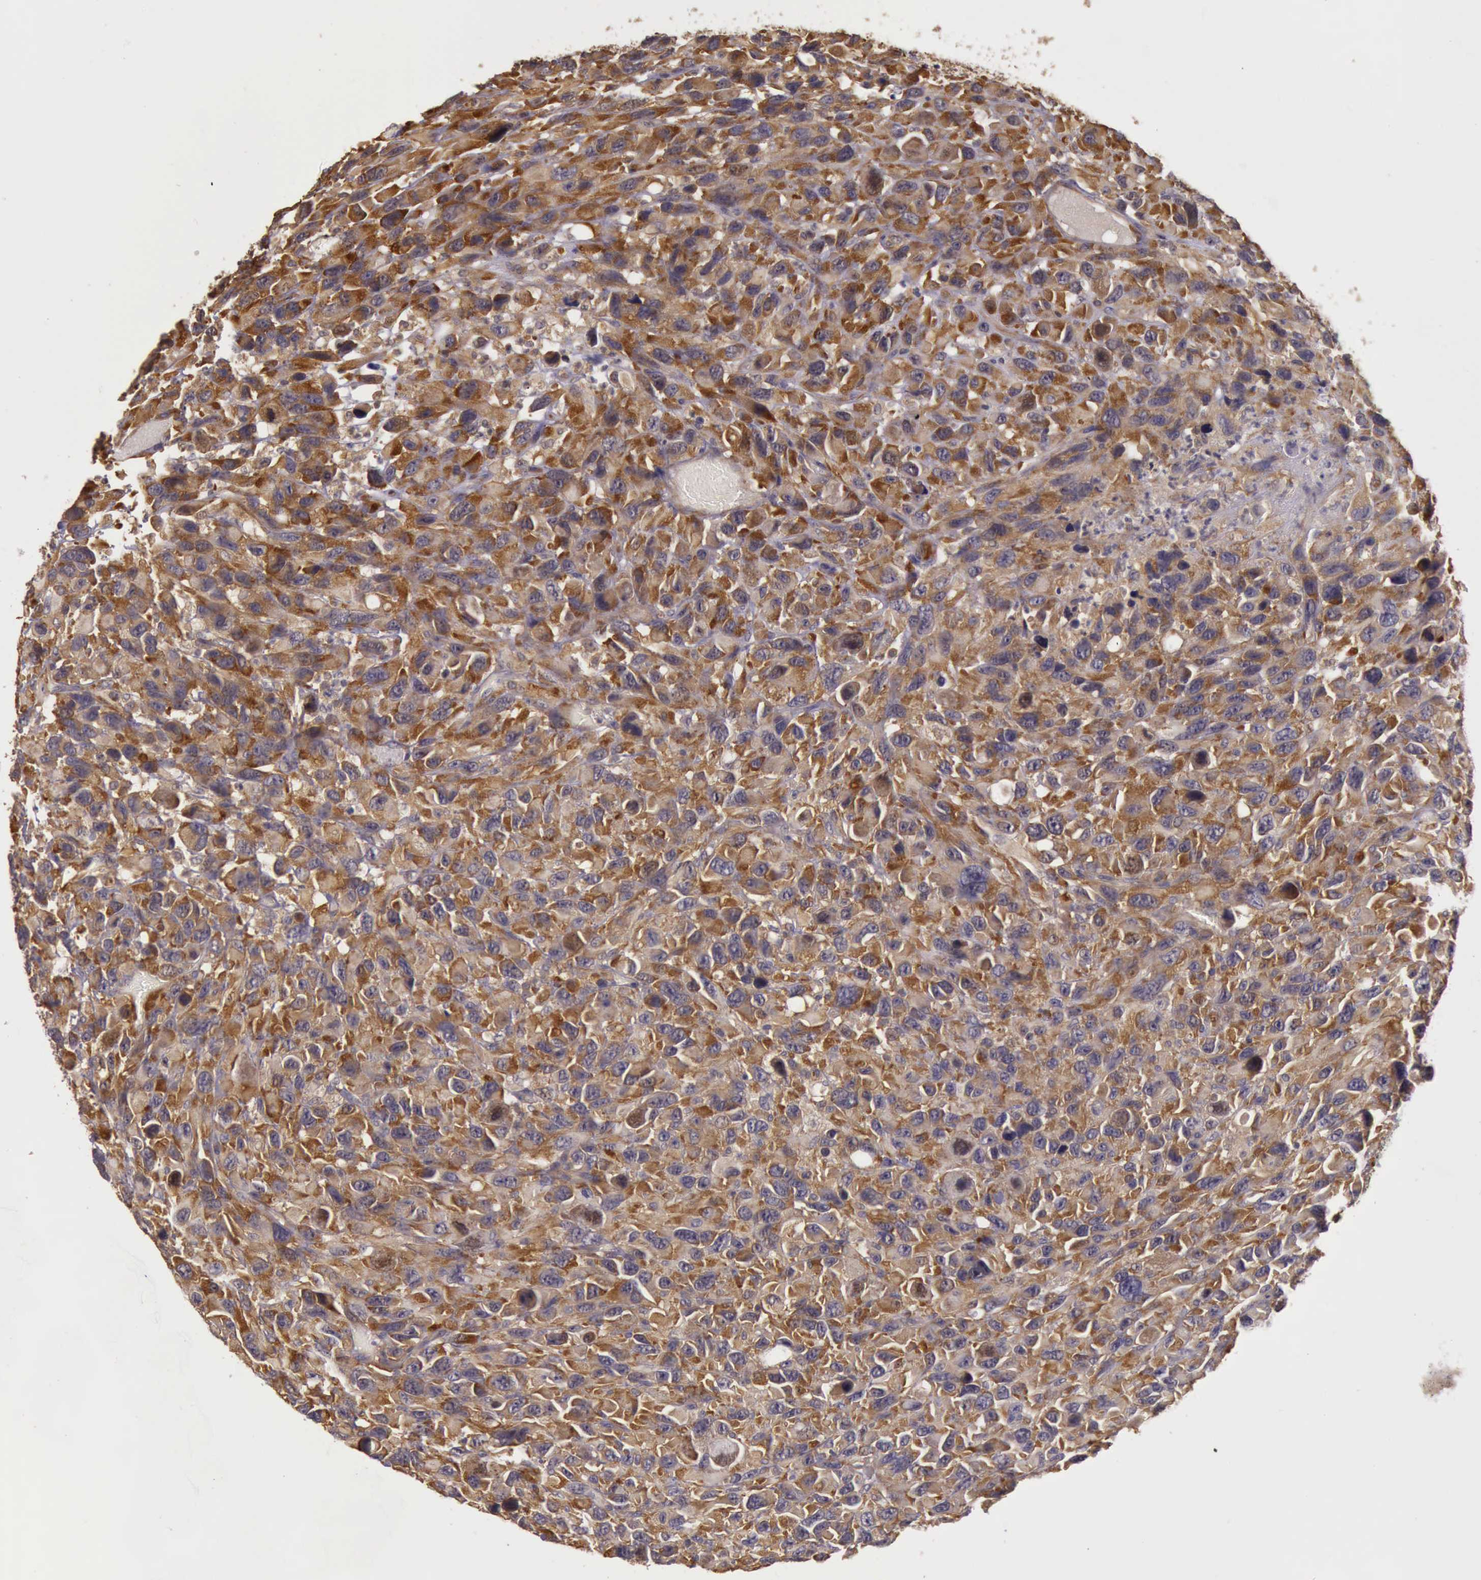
{"staining": {"intensity": "strong", "quantity": ">75%", "location": "cytoplasmic/membranous"}, "tissue": "renal cancer", "cell_type": "Tumor cells", "image_type": "cancer", "snomed": [{"axis": "morphology", "description": "Adenocarcinoma, NOS"}, {"axis": "topography", "description": "Kidney"}], "caption": "Immunohistochemical staining of adenocarcinoma (renal) shows high levels of strong cytoplasmic/membranous protein staining in approximately >75% of tumor cells.", "gene": "EIF5", "patient": {"sex": "male", "age": 79}}